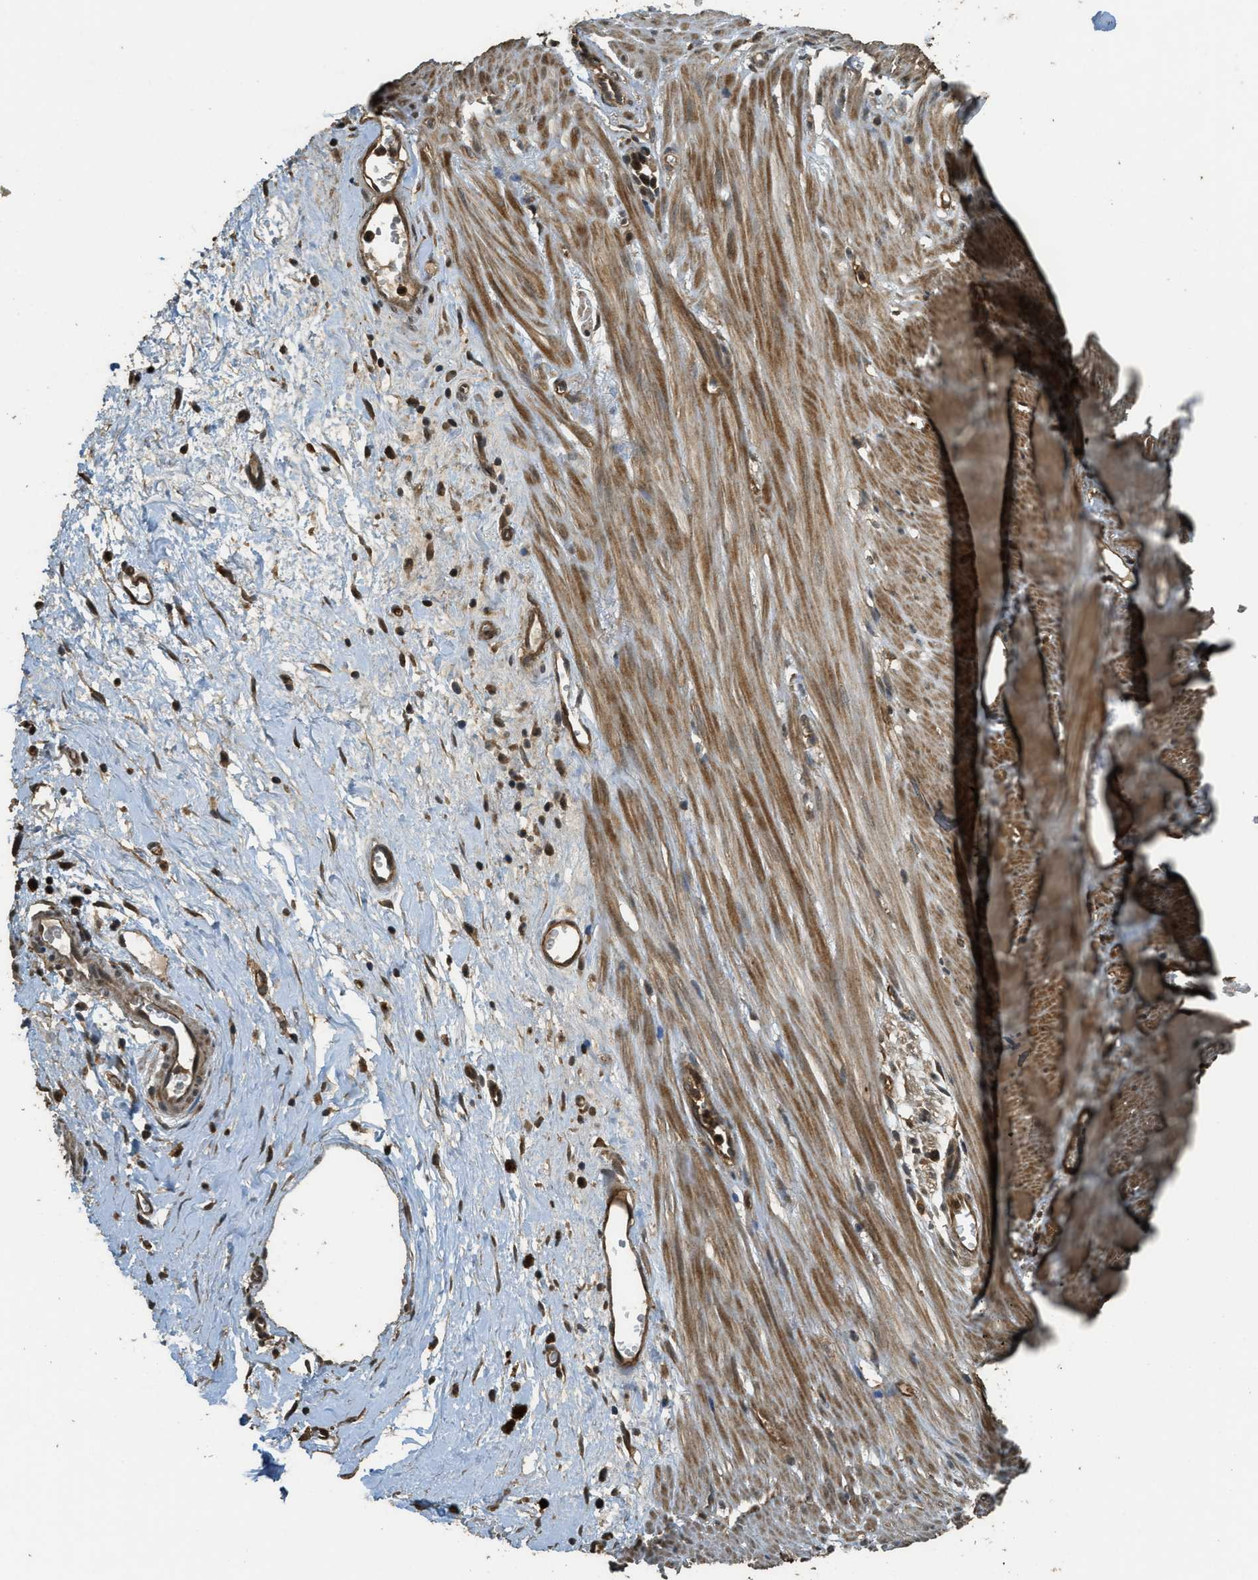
{"staining": {"intensity": "moderate", "quantity": ">75%", "location": "cytoplasmic/membranous"}, "tissue": "stomach cancer", "cell_type": "Tumor cells", "image_type": "cancer", "snomed": [{"axis": "morphology", "description": "Adenocarcinoma, NOS"}, {"axis": "topography", "description": "Stomach, lower"}], "caption": "The image shows immunohistochemical staining of adenocarcinoma (stomach). There is moderate cytoplasmic/membranous staining is present in approximately >75% of tumor cells. (DAB (3,3'-diaminobenzidine) IHC, brown staining for protein, blue staining for nuclei).", "gene": "PPP6R3", "patient": {"sex": "male", "age": 77}}